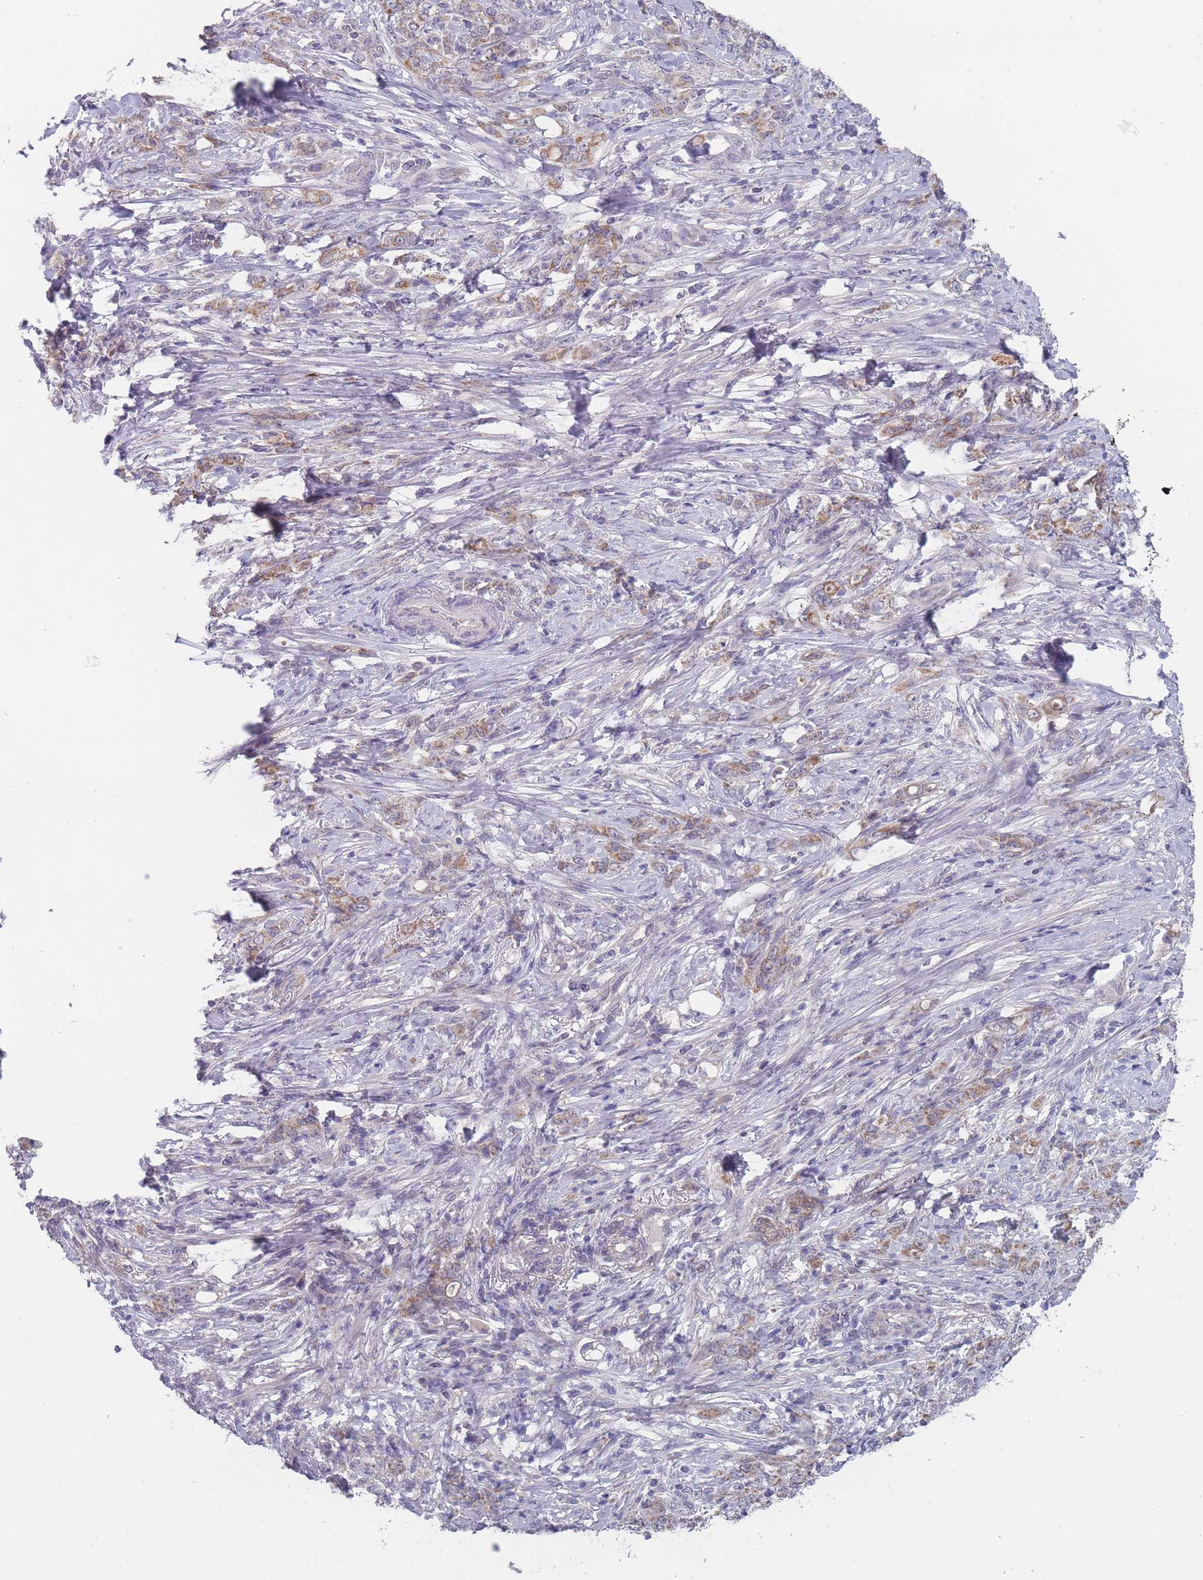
{"staining": {"intensity": "moderate", "quantity": ">75%", "location": "cytoplasmic/membranous"}, "tissue": "stomach cancer", "cell_type": "Tumor cells", "image_type": "cancer", "snomed": [{"axis": "morphology", "description": "Adenocarcinoma, NOS"}, {"axis": "topography", "description": "Stomach"}], "caption": "A histopathology image of stomach cancer (adenocarcinoma) stained for a protein shows moderate cytoplasmic/membranous brown staining in tumor cells.", "gene": "PEX7", "patient": {"sex": "female", "age": 79}}